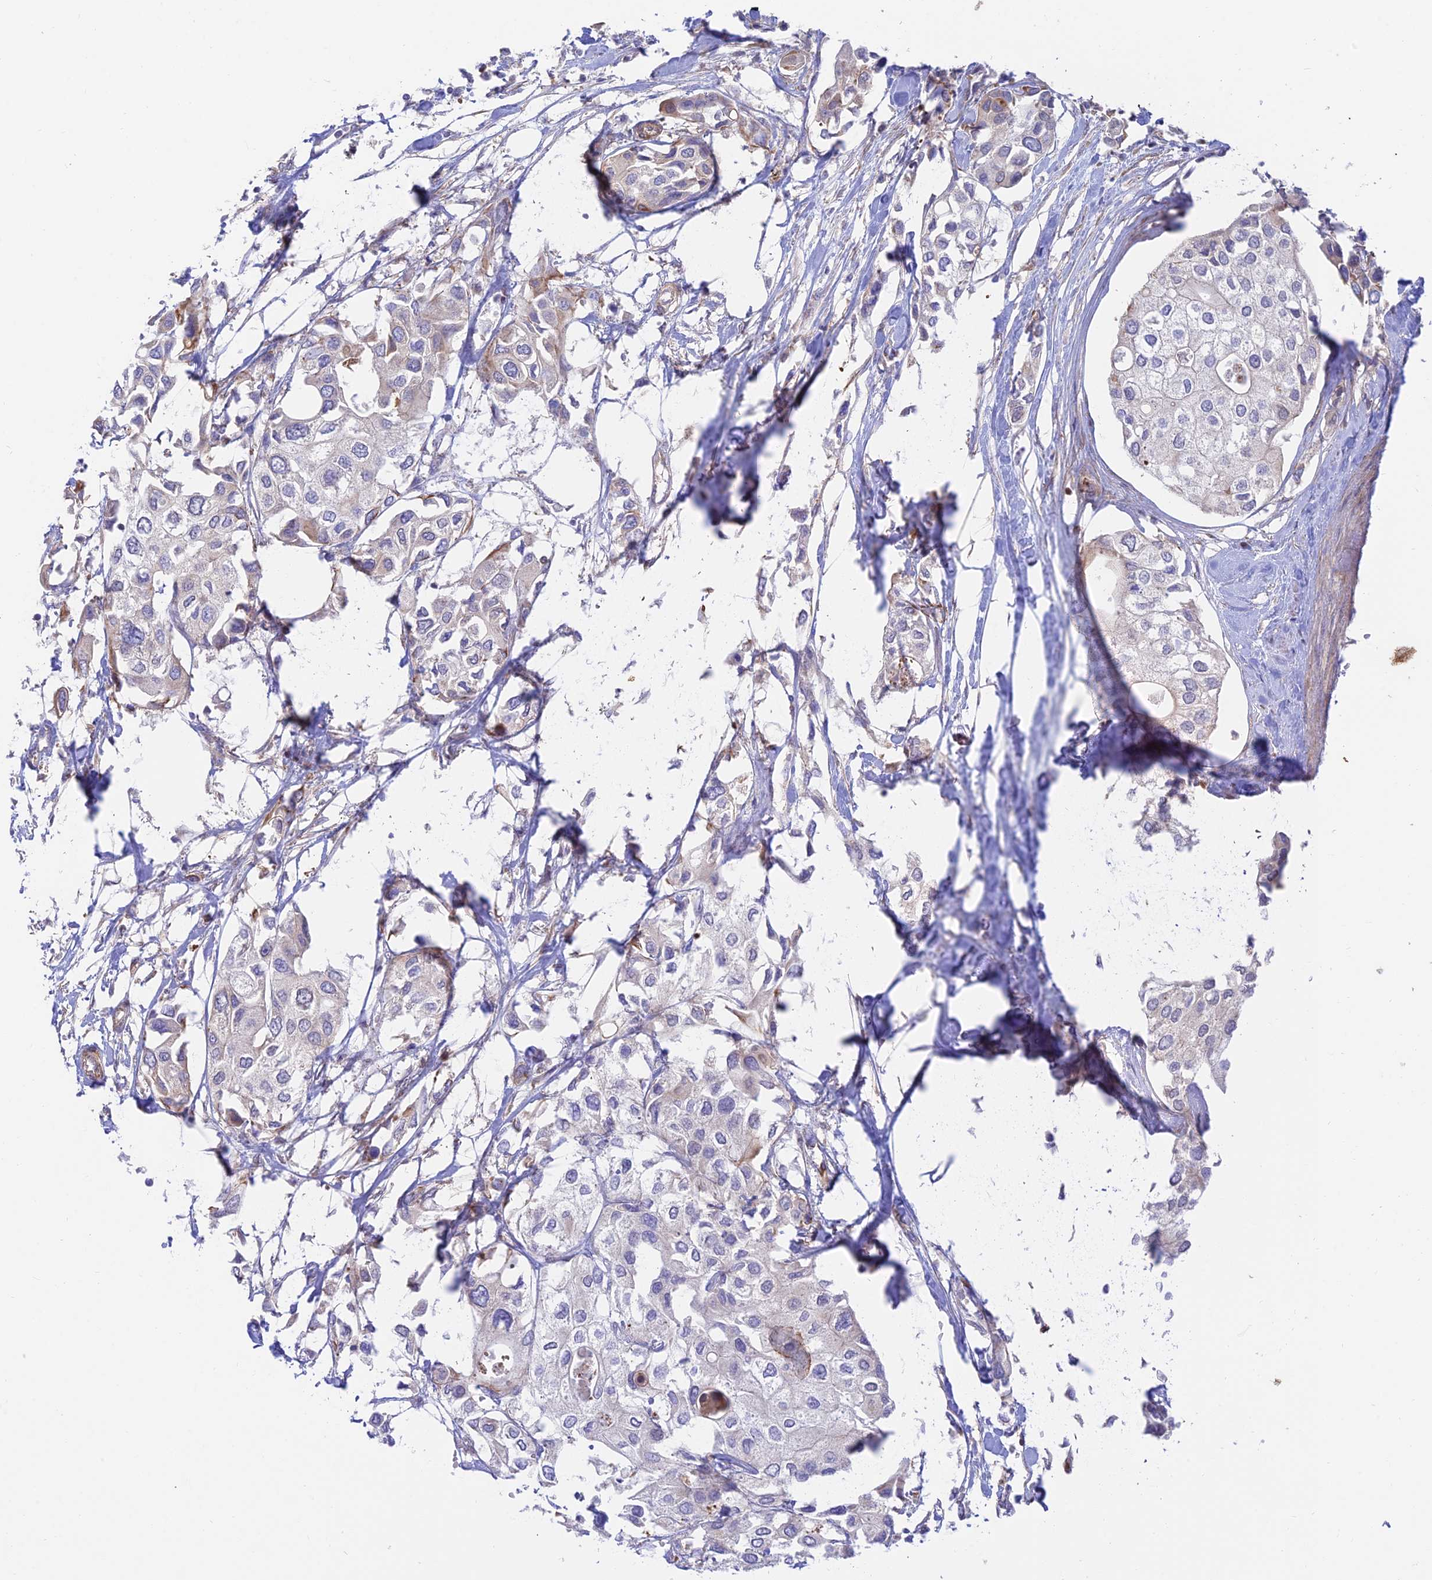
{"staining": {"intensity": "negative", "quantity": "none", "location": "none"}, "tissue": "urothelial cancer", "cell_type": "Tumor cells", "image_type": "cancer", "snomed": [{"axis": "morphology", "description": "Urothelial carcinoma, High grade"}, {"axis": "topography", "description": "Urinary bladder"}], "caption": "Protein analysis of urothelial cancer displays no significant staining in tumor cells.", "gene": "KCNAB1", "patient": {"sex": "male", "age": 64}}